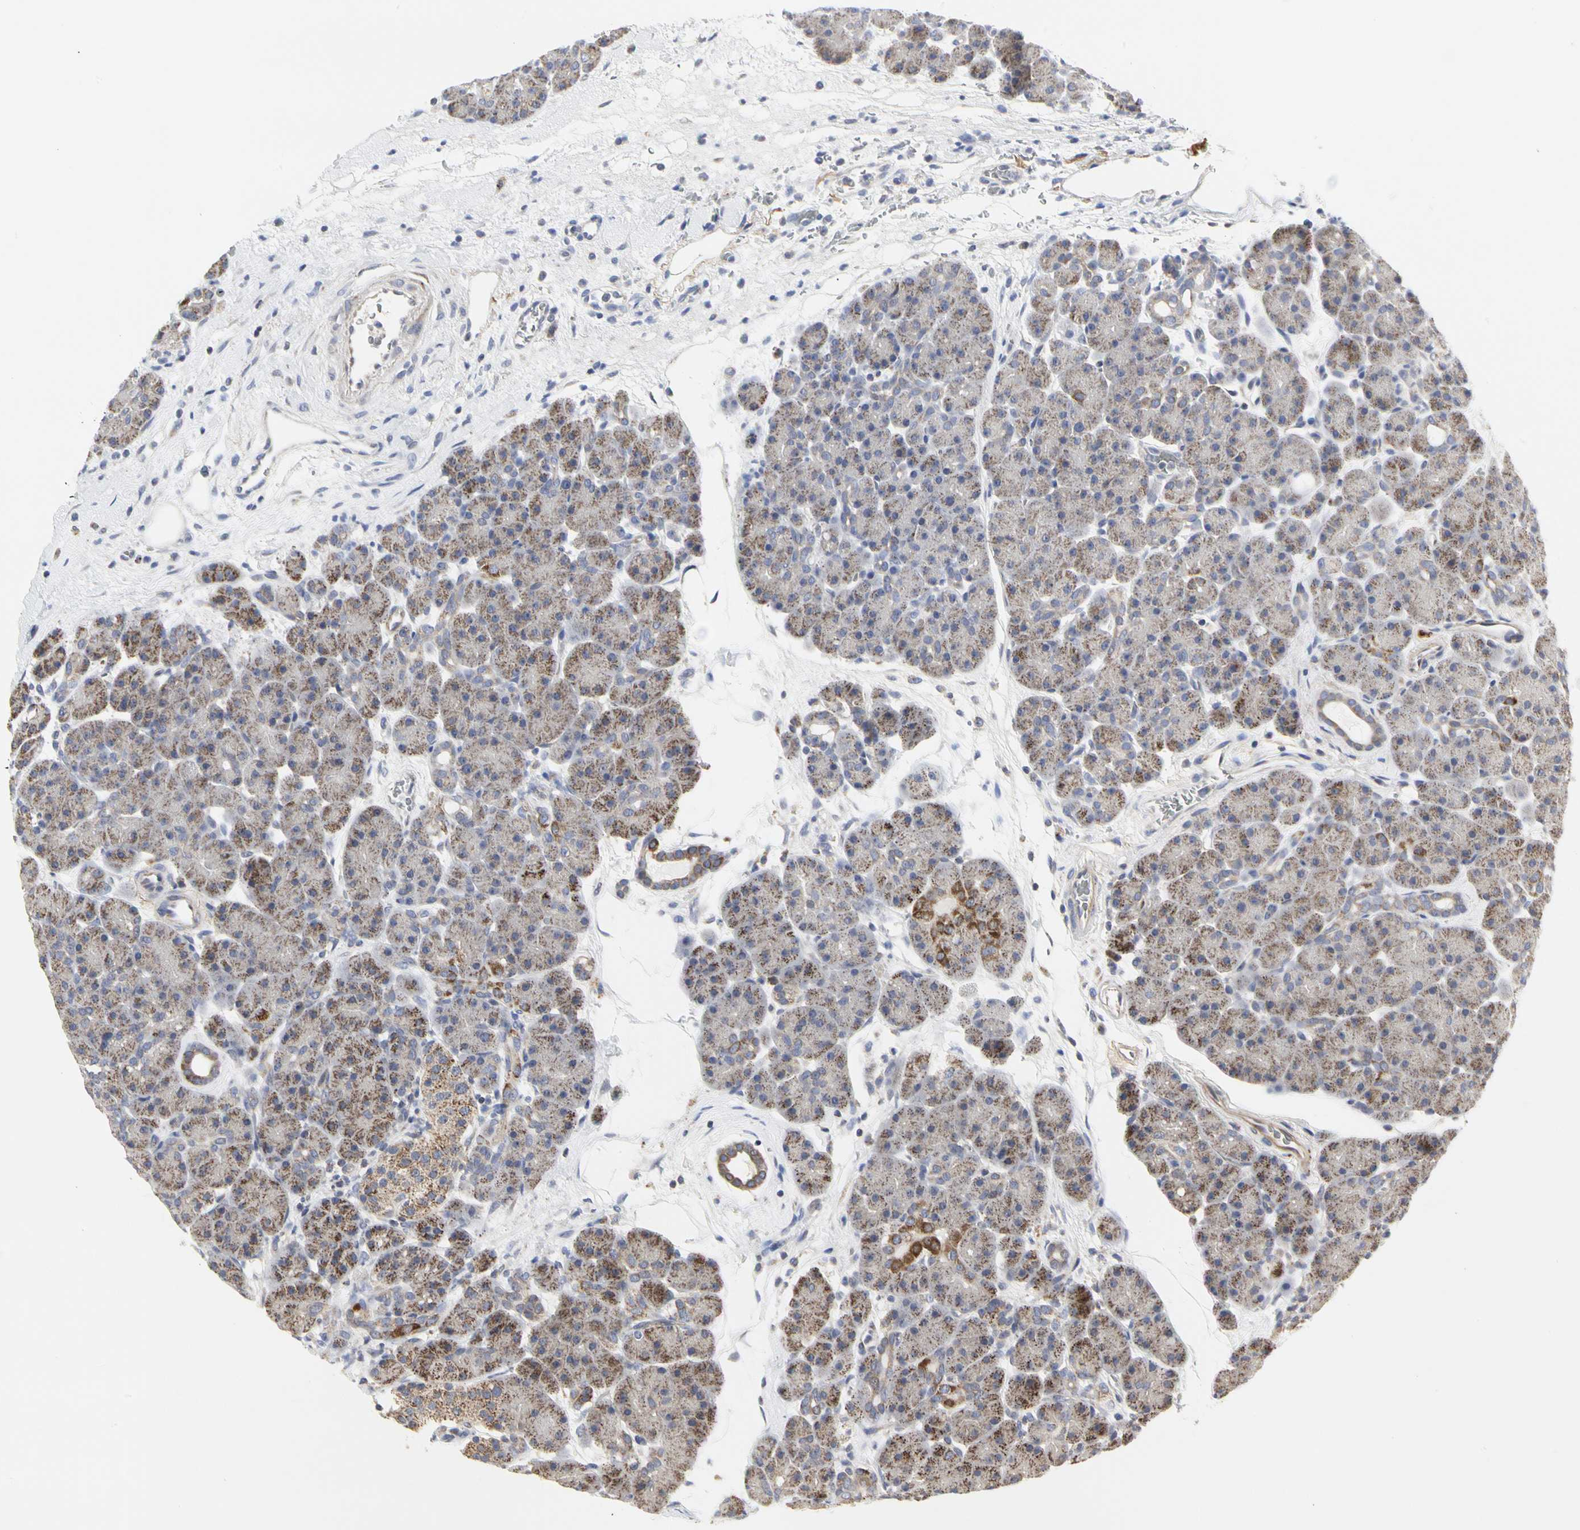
{"staining": {"intensity": "moderate", "quantity": "<25%", "location": "cytoplasmic/membranous"}, "tissue": "pancreas", "cell_type": "Exocrine glandular cells", "image_type": "normal", "snomed": [{"axis": "morphology", "description": "Normal tissue, NOS"}, {"axis": "topography", "description": "Pancreas"}], "caption": "IHC (DAB) staining of benign human pancreas shows moderate cytoplasmic/membranous protein expression in approximately <25% of exocrine glandular cells.", "gene": "TSKU", "patient": {"sex": "male", "age": 66}}